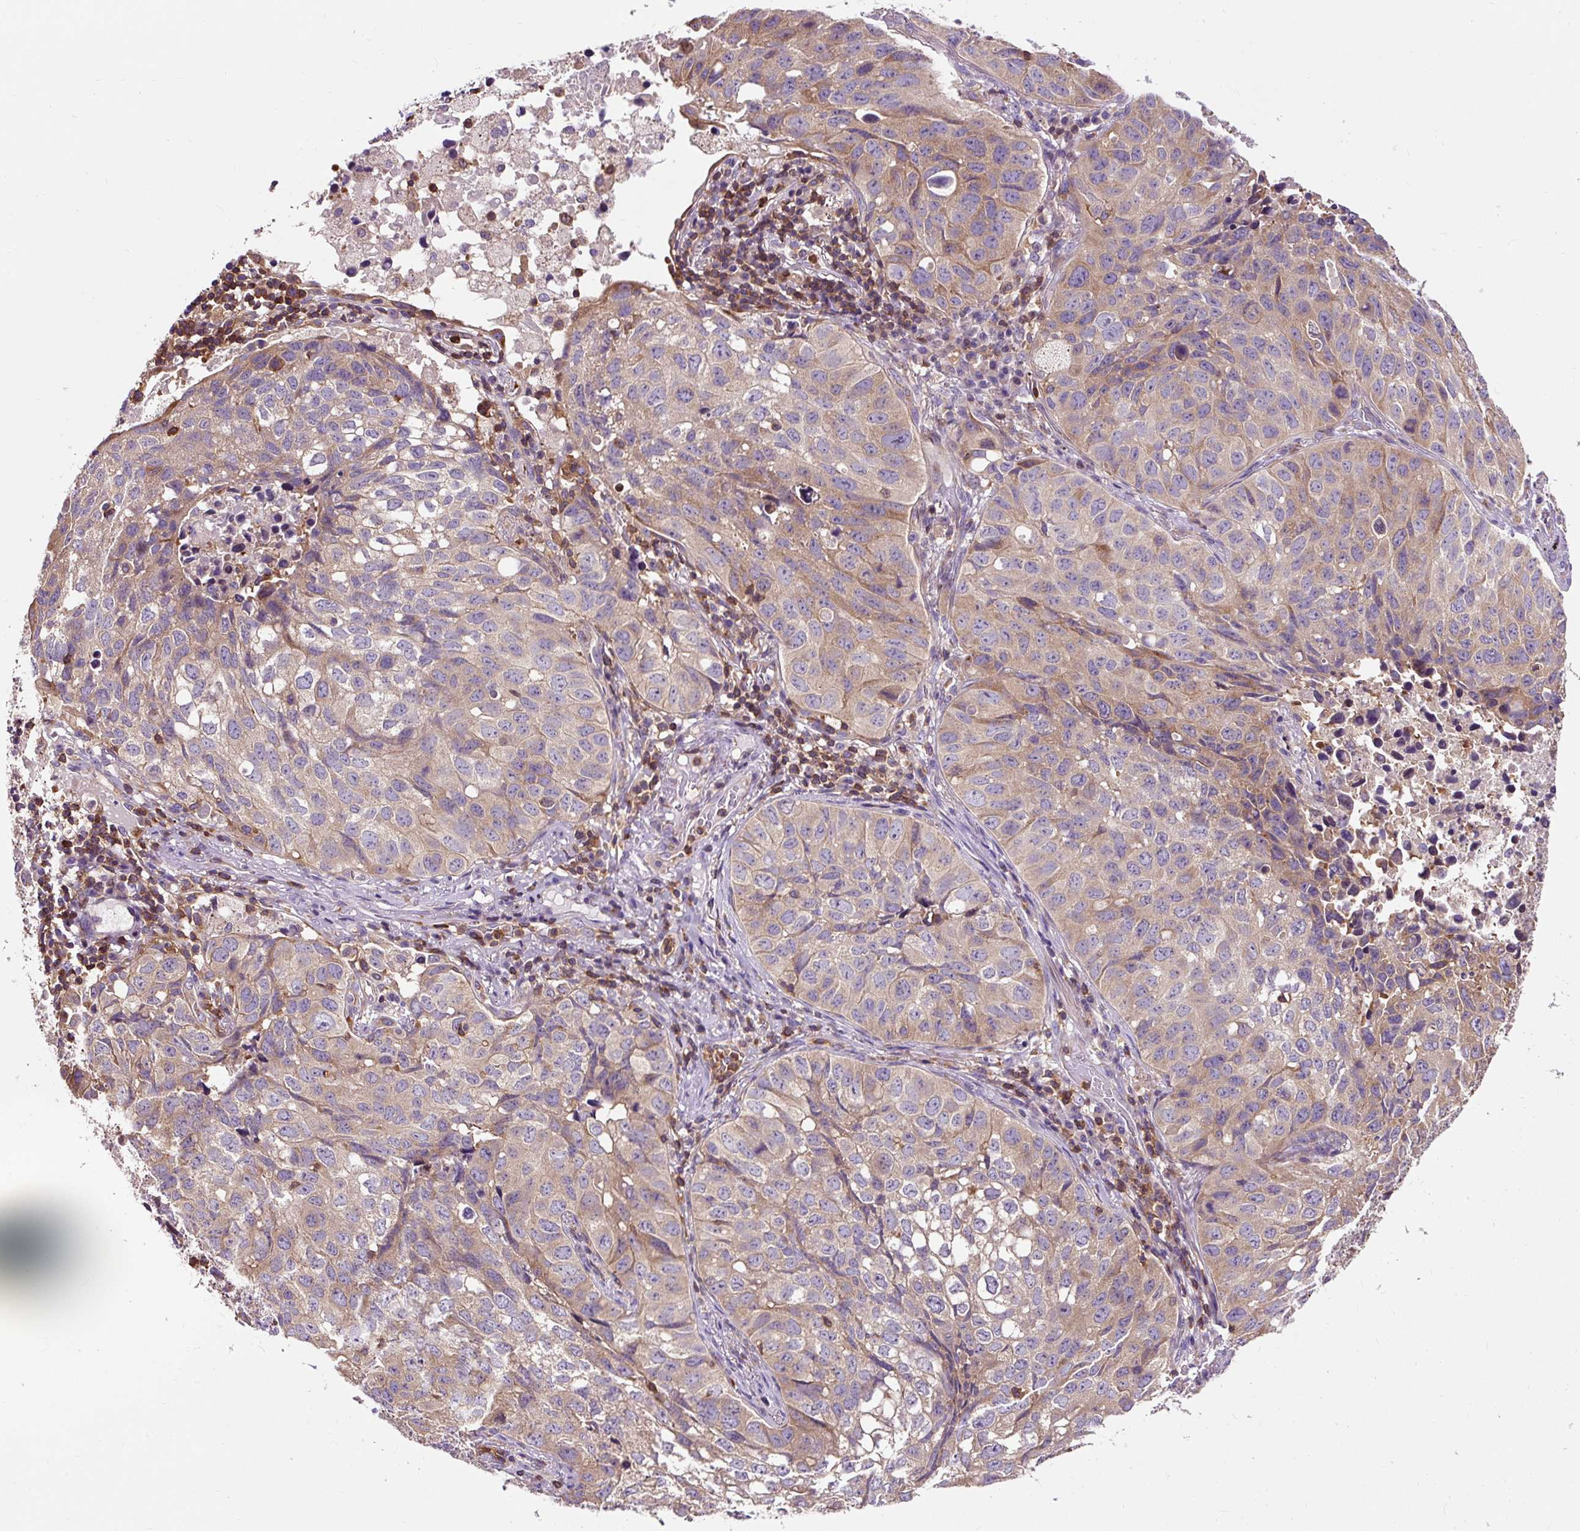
{"staining": {"intensity": "weak", "quantity": "25%-75%", "location": "cytoplasmic/membranous"}, "tissue": "lung cancer", "cell_type": "Tumor cells", "image_type": "cancer", "snomed": [{"axis": "morphology", "description": "Squamous cell carcinoma, NOS"}, {"axis": "topography", "description": "Lung"}], "caption": "Immunohistochemical staining of human lung squamous cell carcinoma displays weak cytoplasmic/membranous protein staining in about 25%-75% of tumor cells.", "gene": "CISD3", "patient": {"sex": "male", "age": 60}}